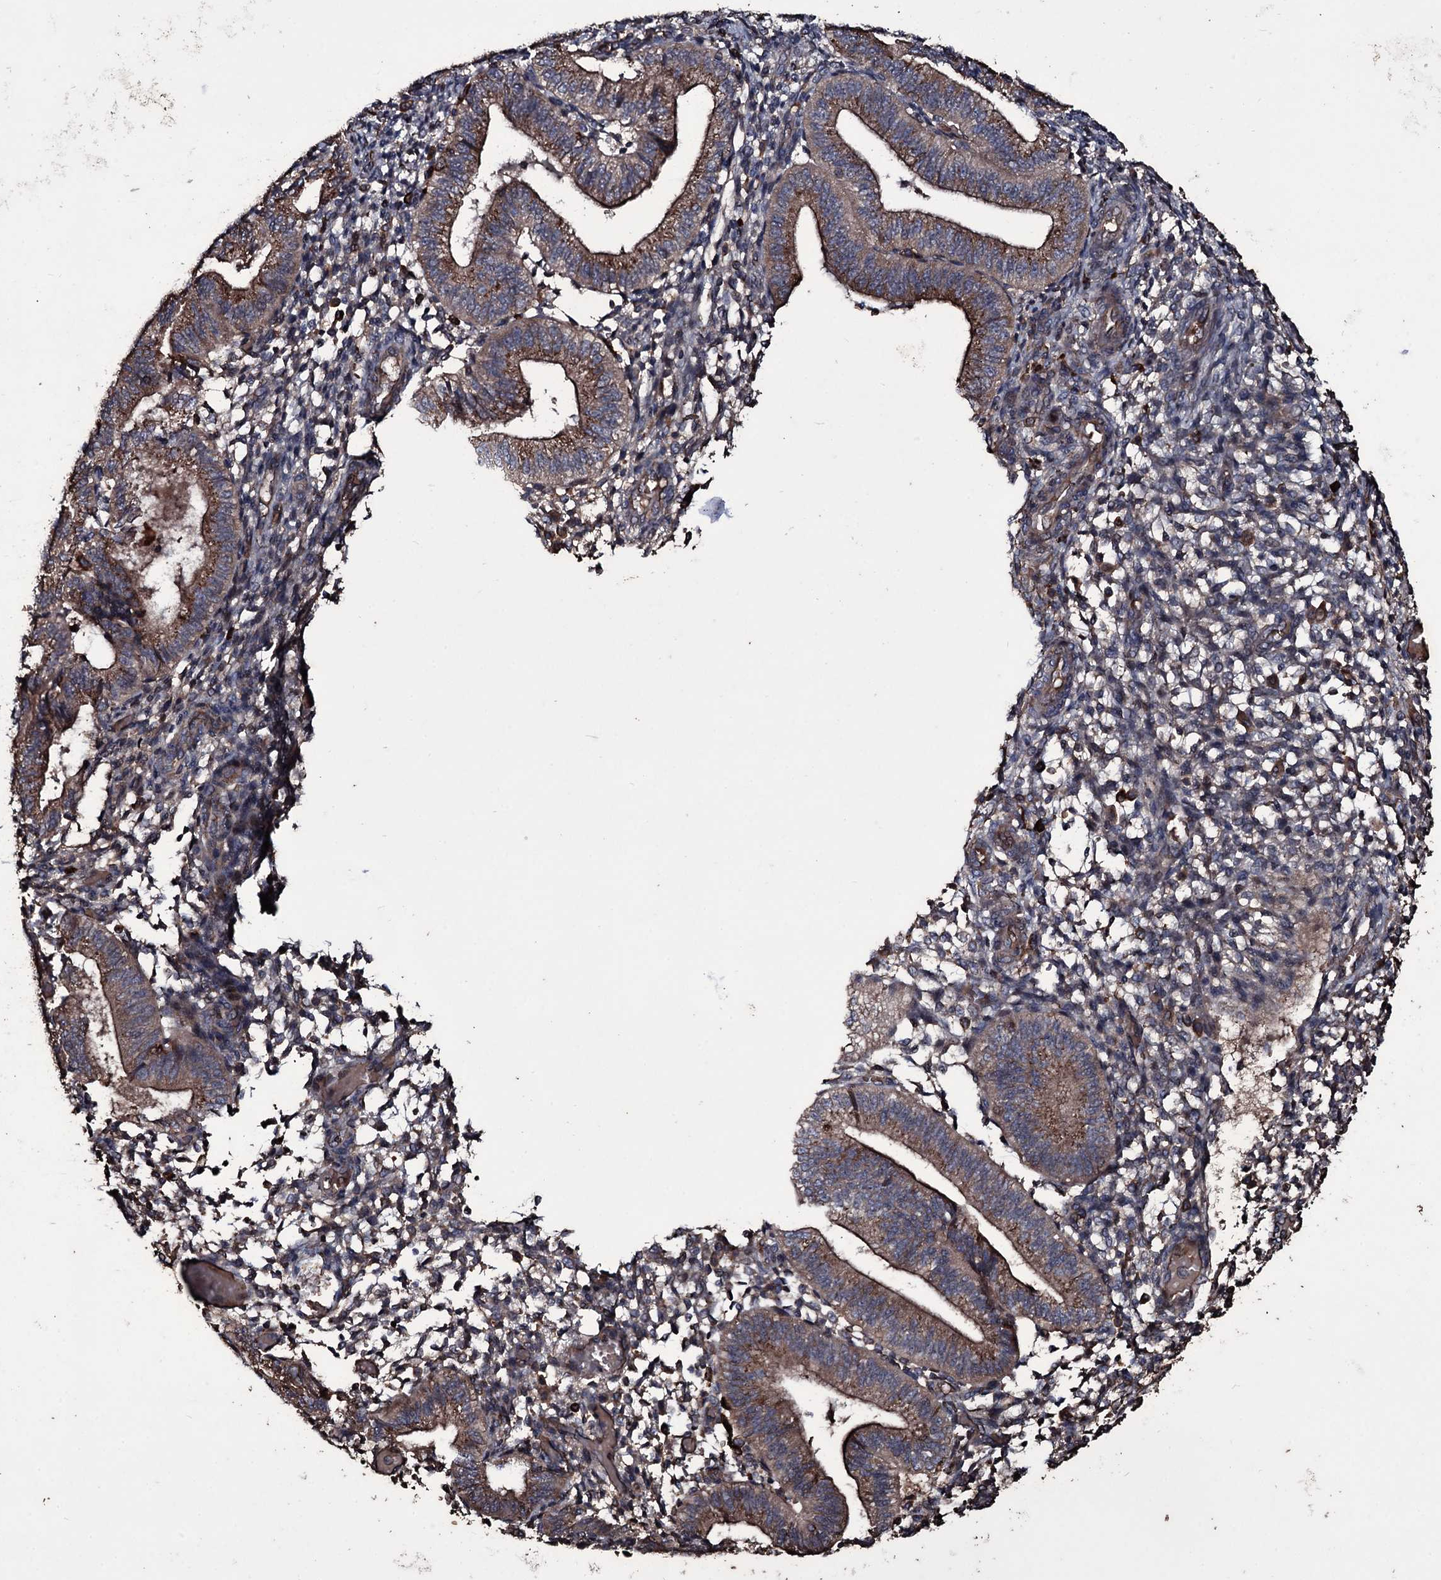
{"staining": {"intensity": "moderate", "quantity": "<25%", "location": "cytoplasmic/membranous"}, "tissue": "endometrium", "cell_type": "Cells in endometrial stroma", "image_type": "normal", "snomed": [{"axis": "morphology", "description": "Normal tissue, NOS"}, {"axis": "topography", "description": "Endometrium"}], "caption": "Approximately <25% of cells in endometrial stroma in benign human endometrium demonstrate moderate cytoplasmic/membranous protein positivity as visualized by brown immunohistochemical staining.", "gene": "ZSWIM8", "patient": {"sex": "female", "age": 34}}